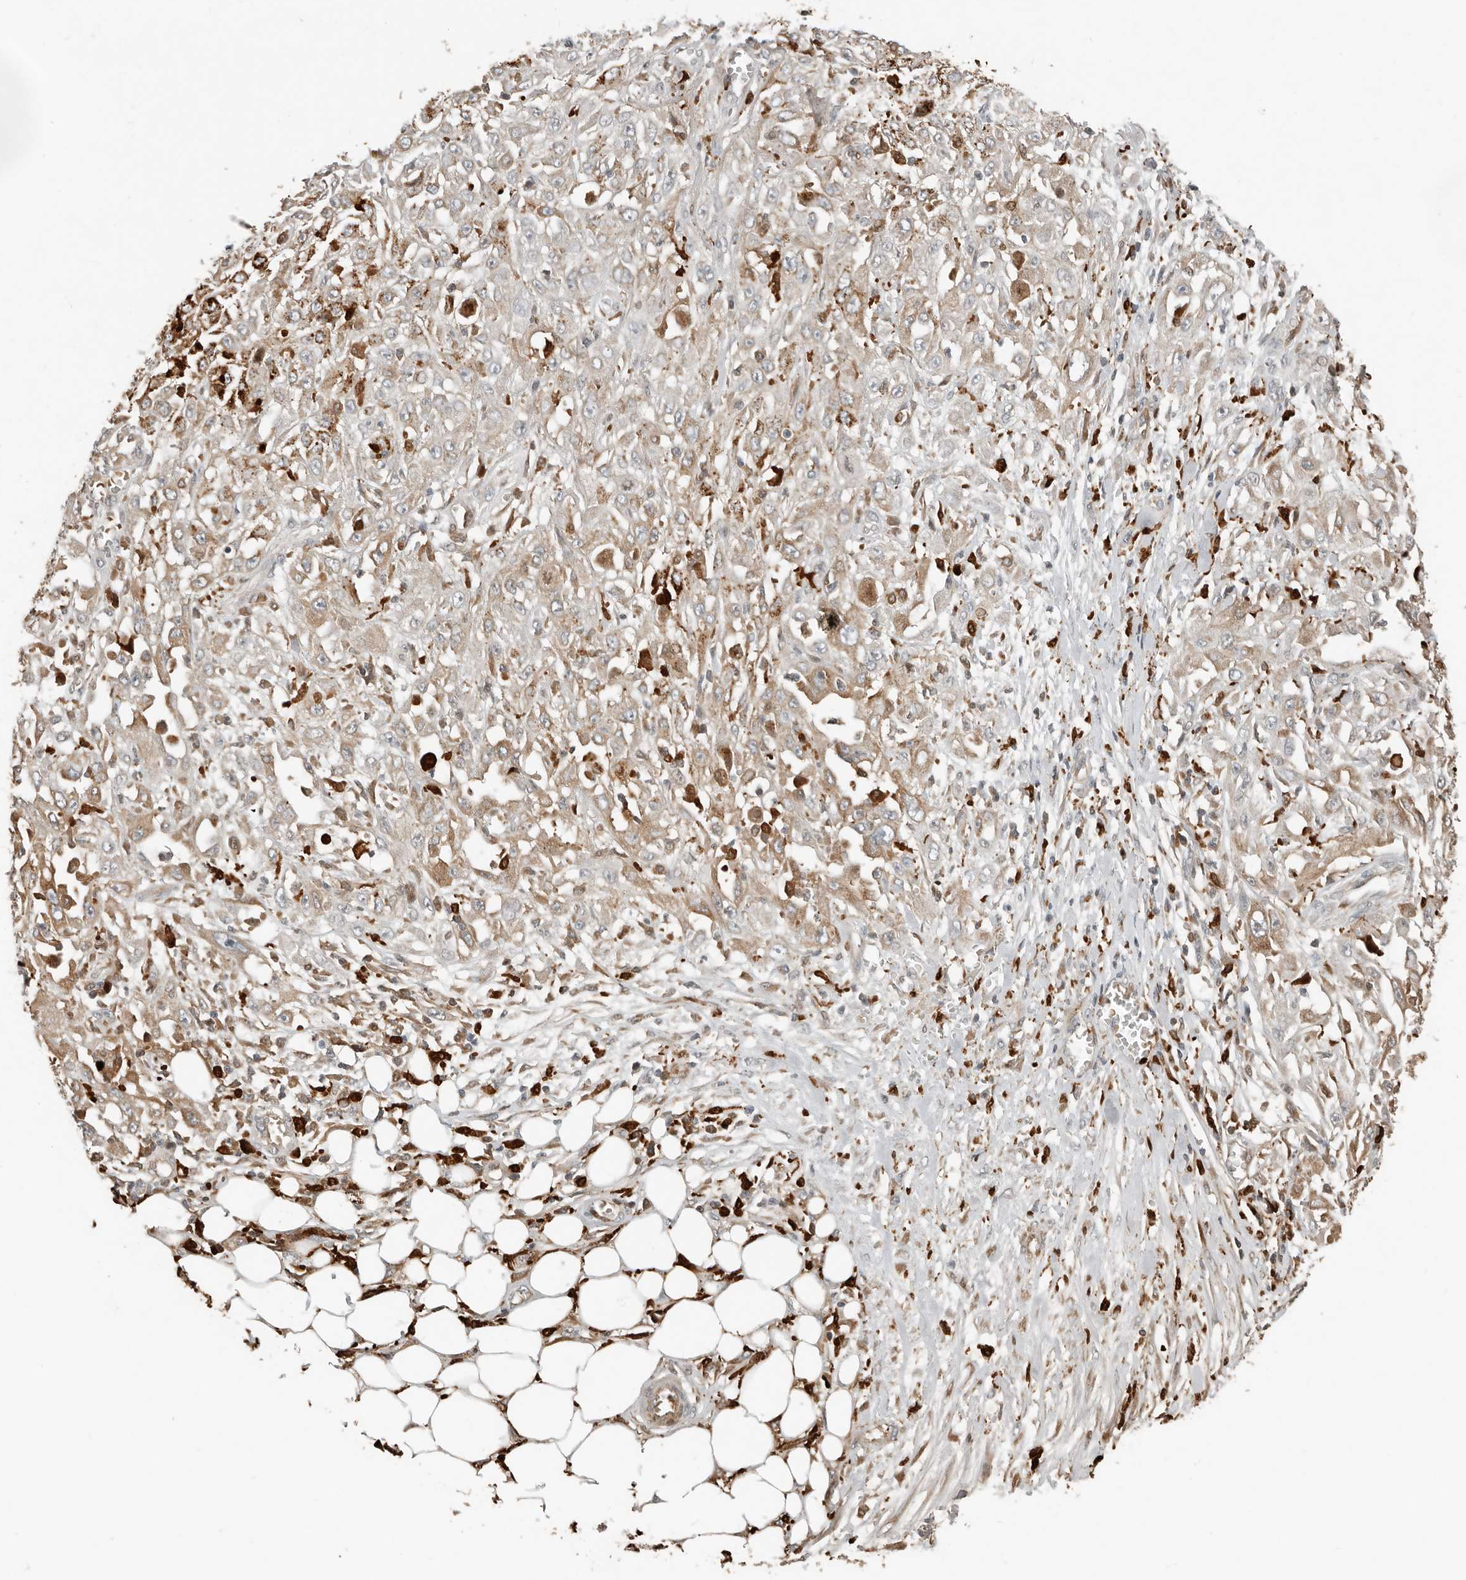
{"staining": {"intensity": "moderate", "quantity": "25%-75%", "location": "cytoplasmic/membranous"}, "tissue": "skin cancer", "cell_type": "Tumor cells", "image_type": "cancer", "snomed": [{"axis": "morphology", "description": "Squamous cell carcinoma, NOS"}, {"axis": "morphology", "description": "Squamous cell carcinoma, metastatic, NOS"}, {"axis": "topography", "description": "Skin"}, {"axis": "topography", "description": "Lymph node"}], "caption": "Skin metastatic squamous cell carcinoma stained for a protein (brown) reveals moderate cytoplasmic/membranous positive staining in approximately 25%-75% of tumor cells.", "gene": "KLHL38", "patient": {"sex": "male", "age": 75}}